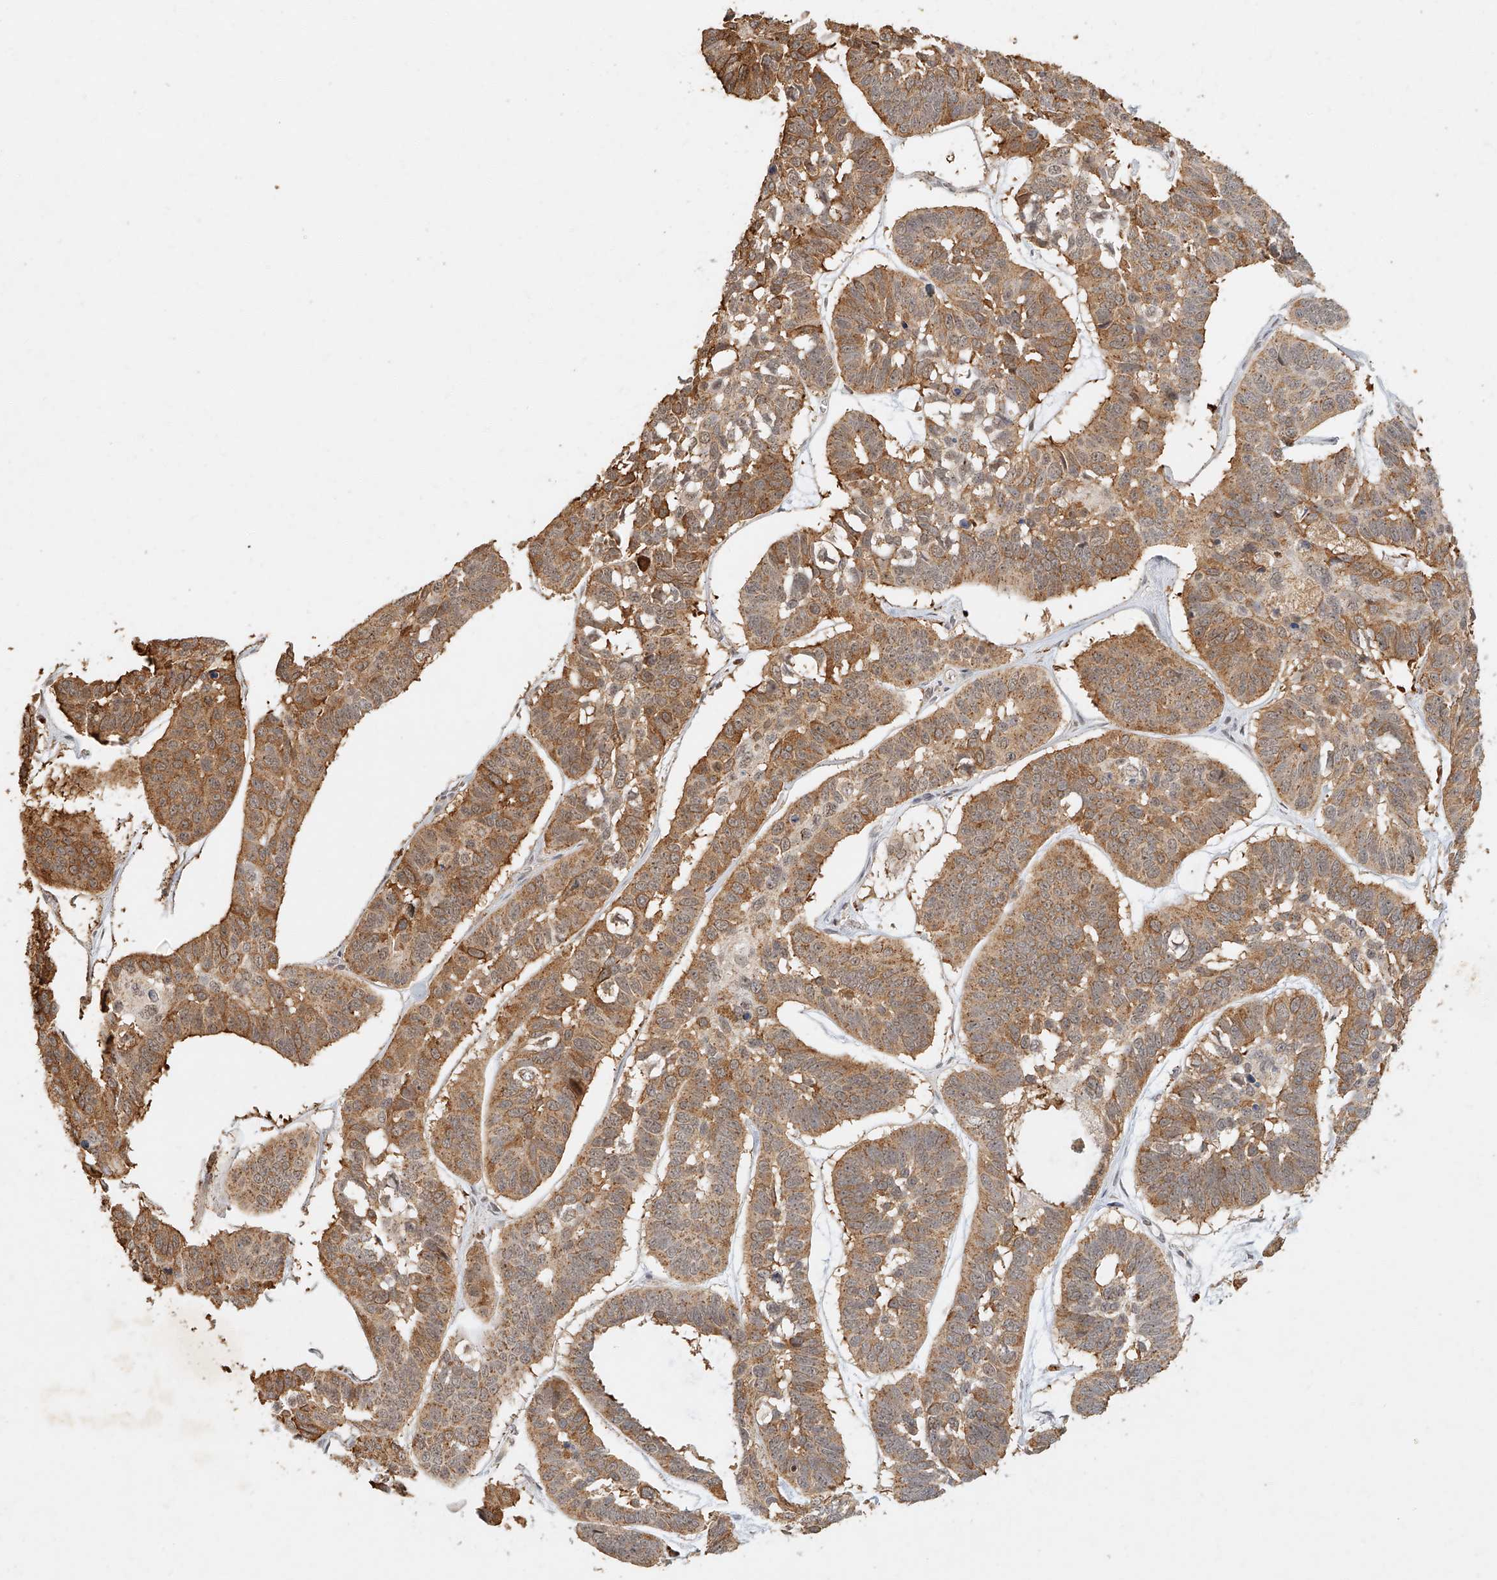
{"staining": {"intensity": "moderate", "quantity": ">75%", "location": "cytoplasmic/membranous"}, "tissue": "skin cancer", "cell_type": "Tumor cells", "image_type": "cancer", "snomed": [{"axis": "morphology", "description": "Basal cell carcinoma"}, {"axis": "topography", "description": "Skin"}], "caption": "Basal cell carcinoma (skin) tissue exhibits moderate cytoplasmic/membranous staining in approximately >75% of tumor cells, visualized by immunohistochemistry.", "gene": "CXorf58", "patient": {"sex": "male", "age": 62}}